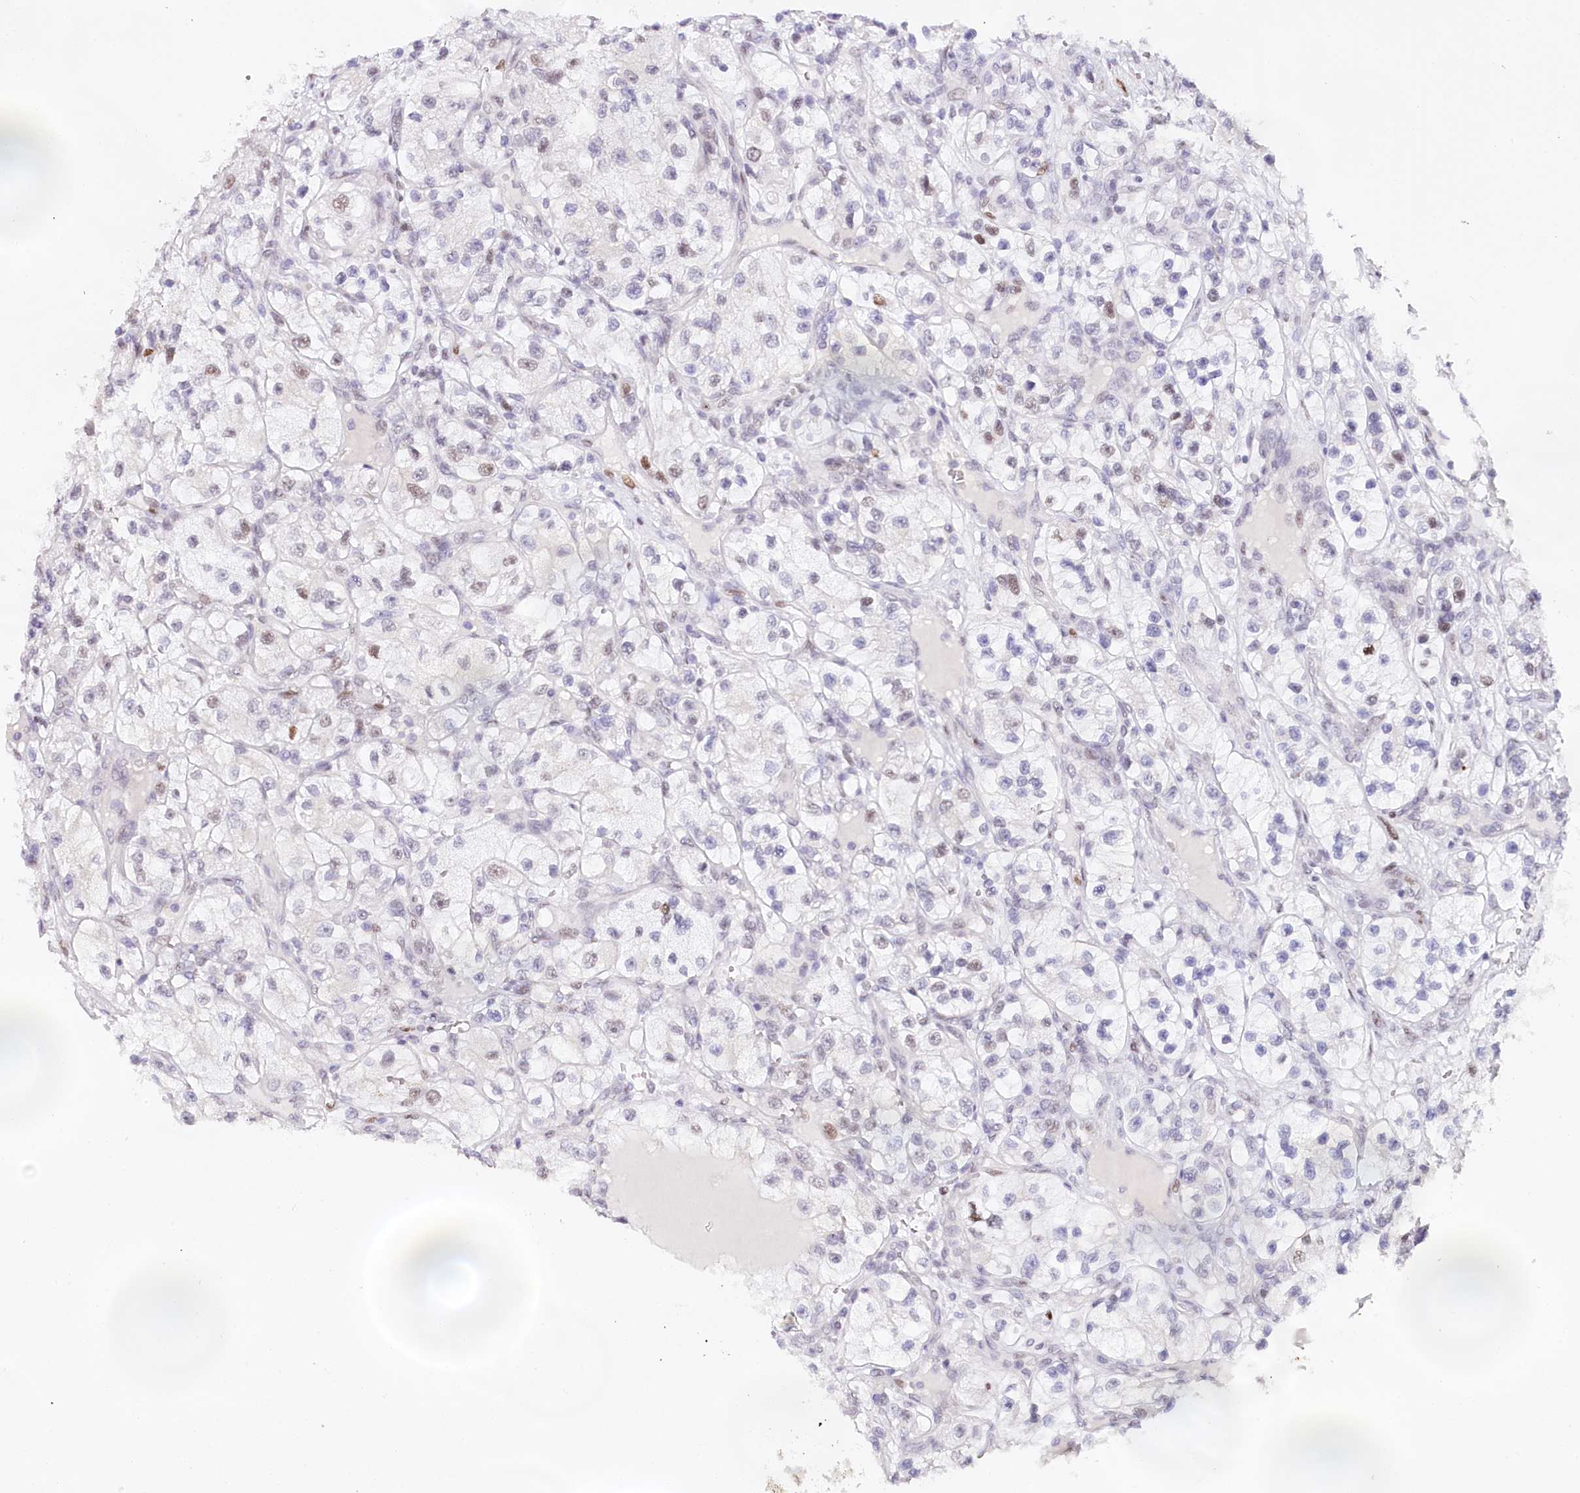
{"staining": {"intensity": "moderate", "quantity": "<25%", "location": "nuclear"}, "tissue": "renal cancer", "cell_type": "Tumor cells", "image_type": "cancer", "snomed": [{"axis": "morphology", "description": "Adenocarcinoma, NOS"}, {"axis": "topography", "description": "Kidney"}], "caption": "Brown immunohistochemical staining in renal cancer shows moderate nuclear expression in about <25% of tumor cells.", "gene": "TP53", "patient": {"sex": "female", "age": 57}}